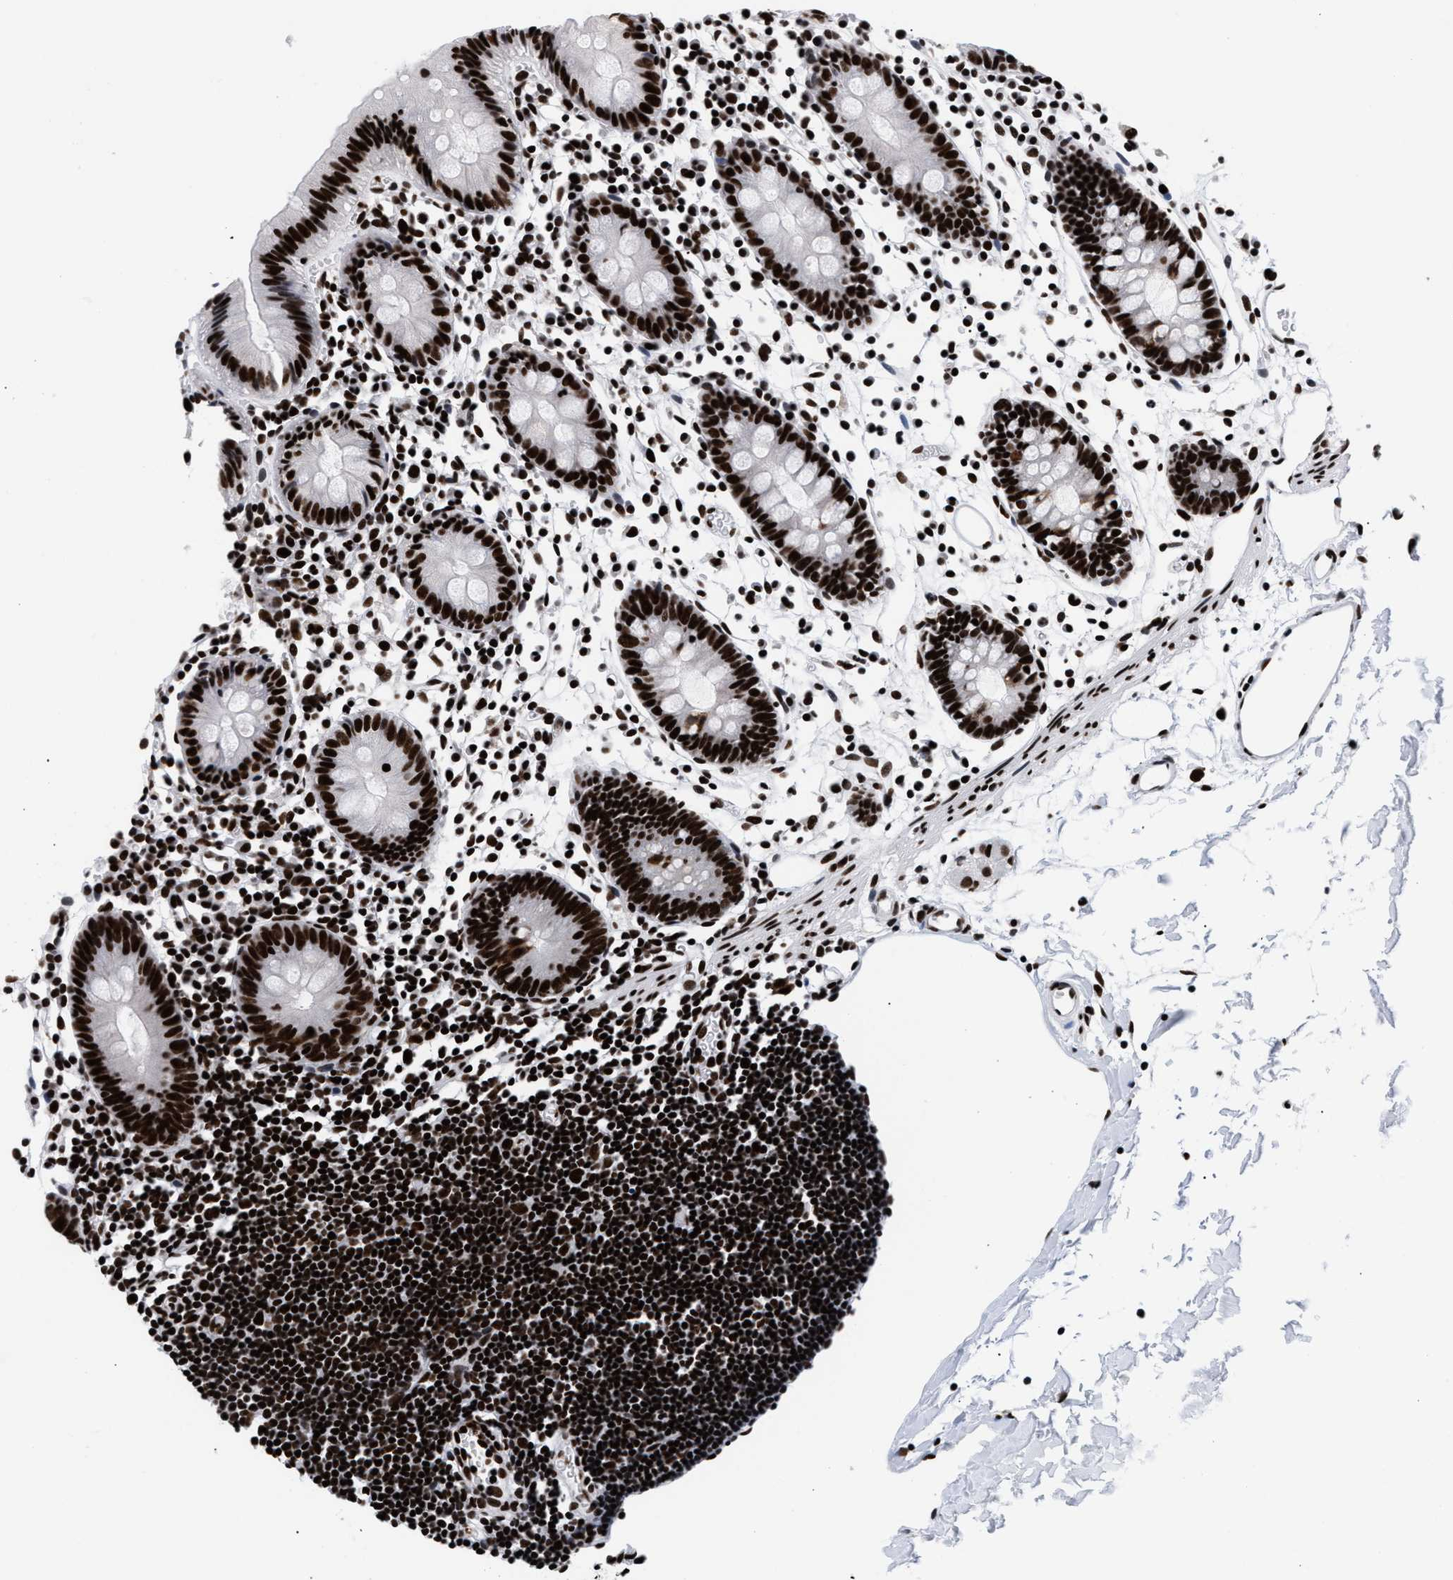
{"staining": {"intensity": "strong", "quantity": ">75%", "location": "nuclear"}, "tissue": "colon", "cell_type": "Endothelial cells", "image_type": "normal", "snomed": [{"axis": "morphology", "description": "Normal tissue, NOS"}, {"axis": "topography", "description": "Colon"}], "caption": "High-magnification brightfield microscopy of normal colon stained with DAB (brown) and counterstained with hematoxylin (blue). endothelial cells exhibit strong nuclear staining is seen in about>75% of cells. (DAB (3,3'-diaminobenzidine) = brown stain, brightfield microscopy at high magnification).", "gene": "RAD21", "patient": {"sex": "male", "age": 14}}